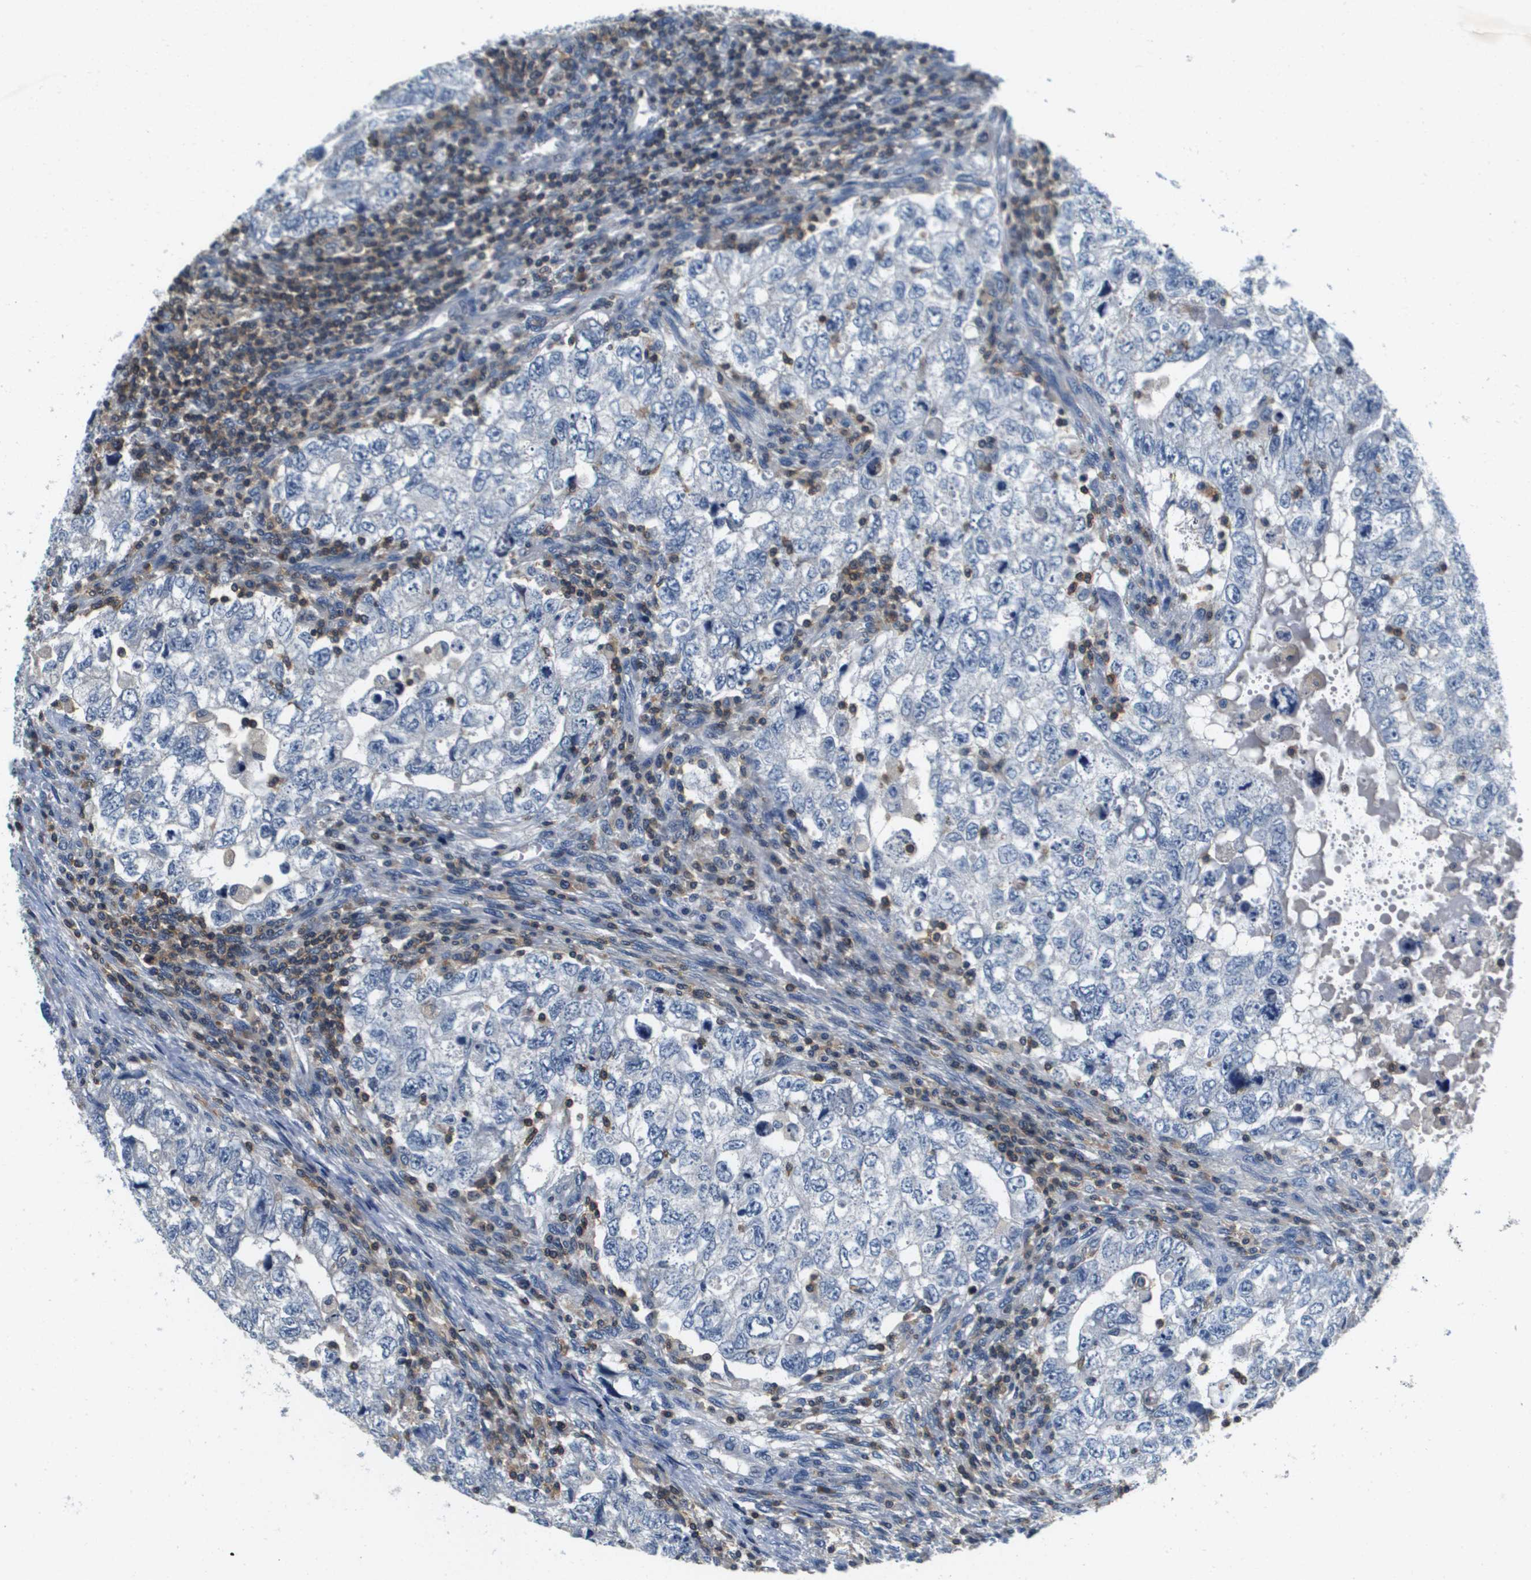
{"staining": {"intensity": "negative", "quantity": "none", "location": "none"}, "tissue": "testis cancer", "cell_type": "Tumor cells", "image_type": "cancer", "snomed": [{"axis": "morphology", "description": "Carcinoma, Embryonal, NOS"}, {"axis": "topography", "description": "Testis"}], "caption": "There is no significant staining in tumor cells of embryonal carcinoma (testis).", "gene": "KCNQ5", "patient": {"sex": "male", "age": 36}}